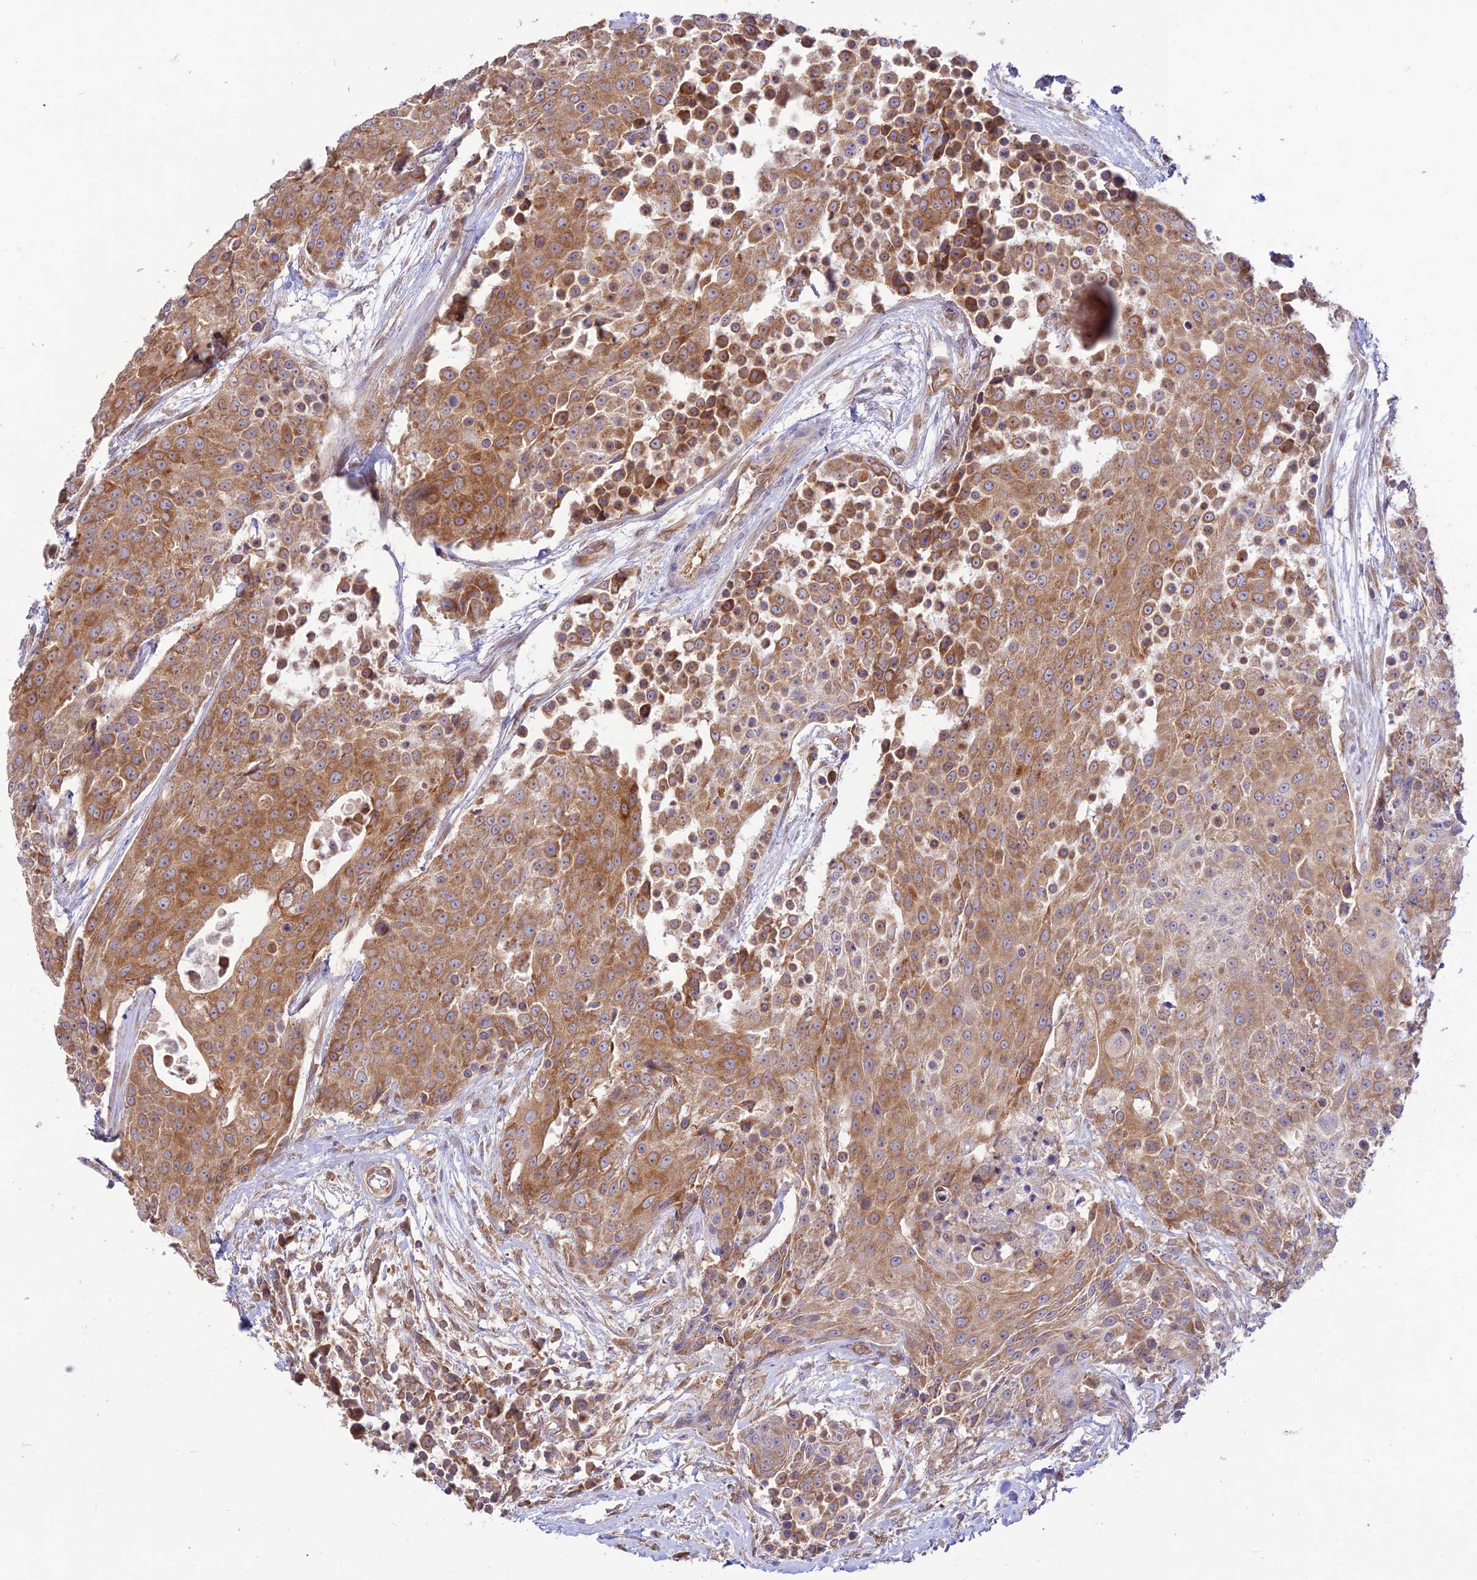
{"staining": {"intensity": "moderate", "quantity": ">75%", "location": "cytoplasmic/membranous"}, "tissue": "urothelial cancer", "cell_type": "Tumor cells", "image_type": "cancer", "snomed": [{"axis": "morphology", "description": "Urothelial carcinoma, High grade"}, {"axis": "topography", "description": "Urinary bladder"}], "caption": "Urothelial carcinoma (high-grade) stained for a protein (brown) reveals moderate cytoplasmic/membranous positive positivity in about >75% of tumor cells.", "gene": "TMEM259", "patient": {"sex": "female", "age": 63}}